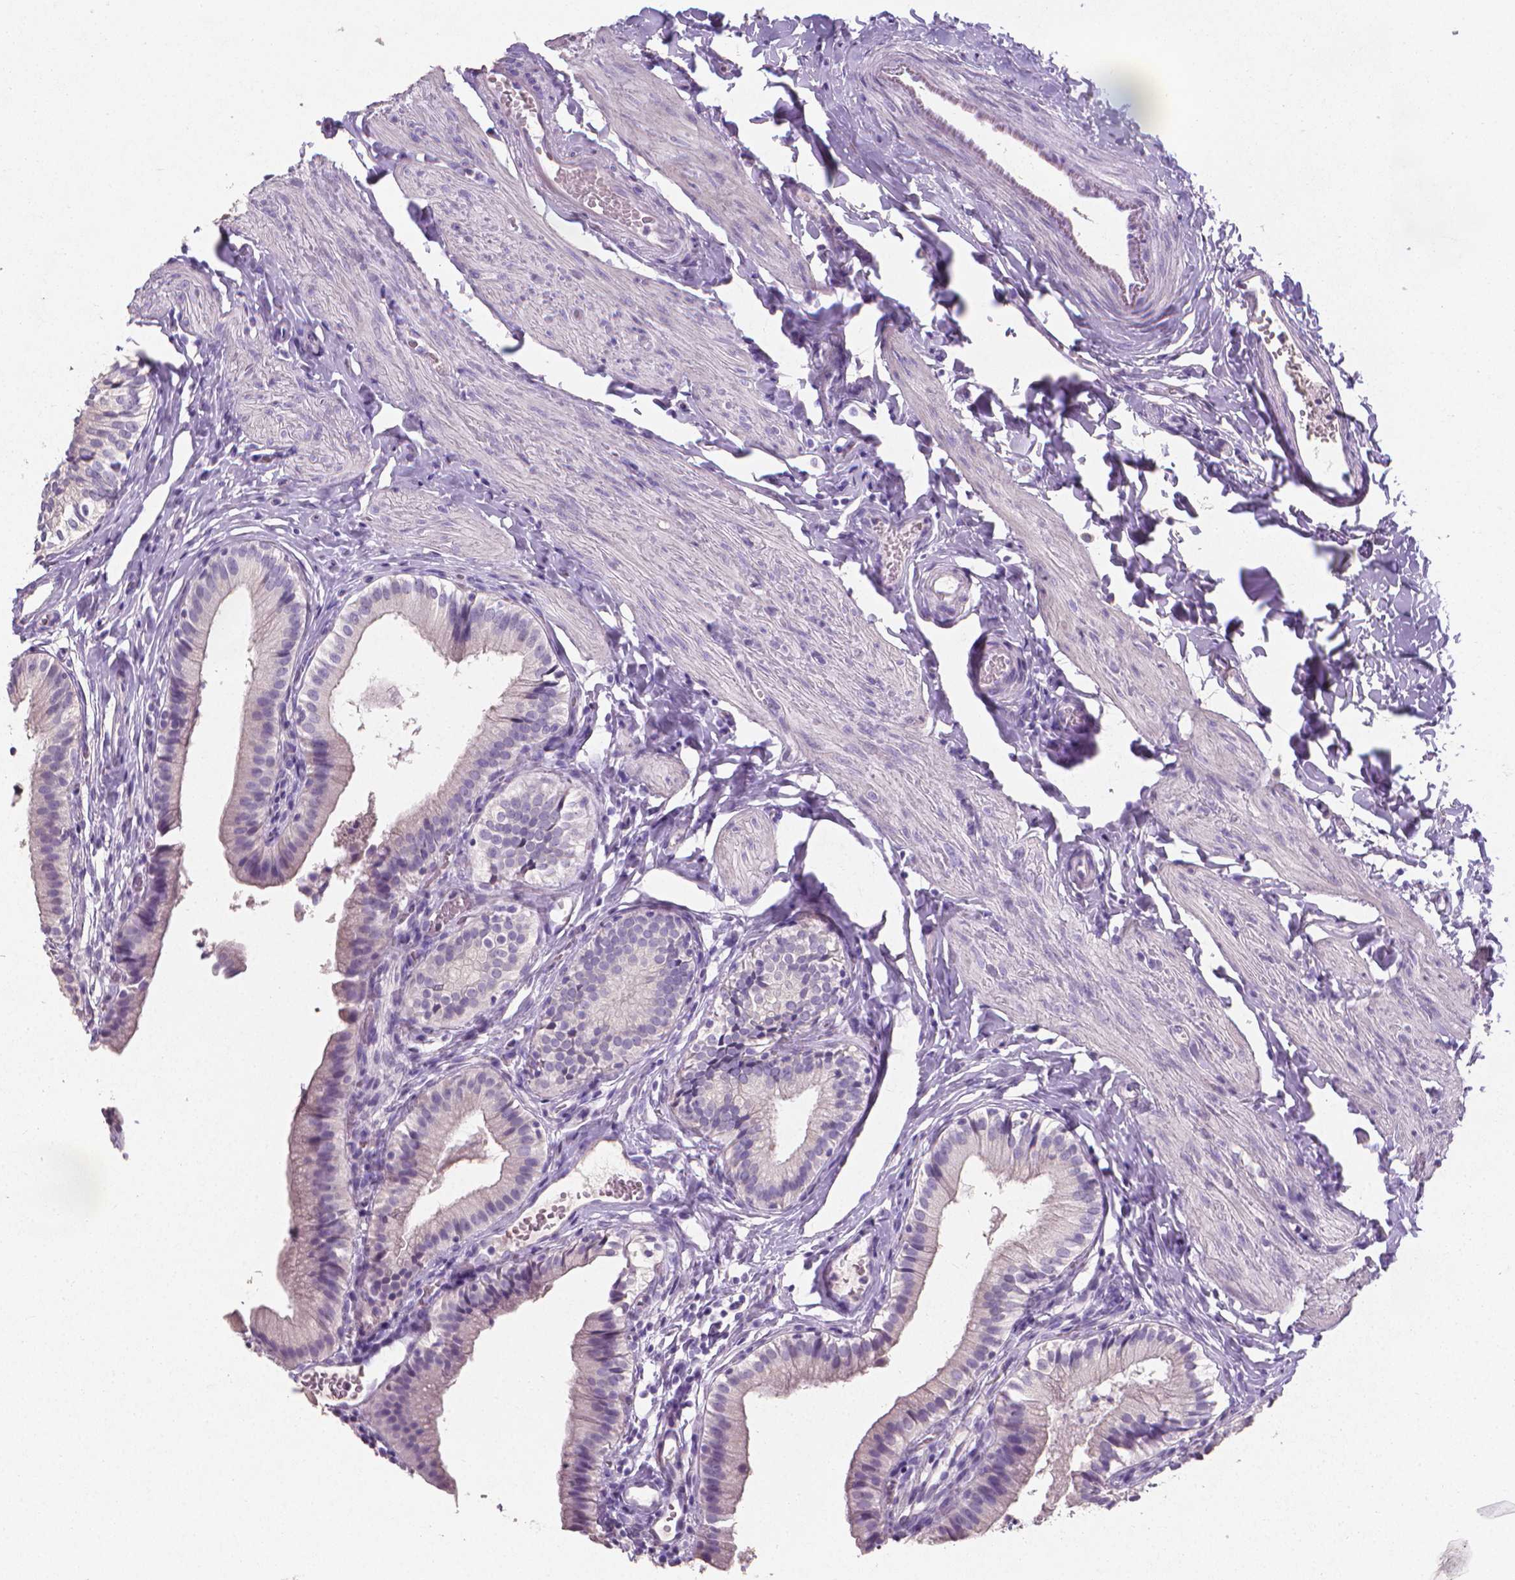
{"staining": {"intensity": "weak", "quantity": "<25%", "location": "cytoplasmic/membranous"}, "tissue": "gallbladder", "cell_type": "Glandular cells", "image_type": "normal", "snomed": [{"axis": "morphology", "description": "Normal tissue, NOS"}, {"axis": "topography", "description": "Gallbladder"}], "caption": "Glandular cells show no significant protein staining in normal gallbladder. The staining is performed using DAB (3,3'-diaminobenzidine) brown chromogen with nuclei counter-stained in using hematoxylin.", "gene": "XPNPEP2", "patient": {"sex": "female", "age": 47}}